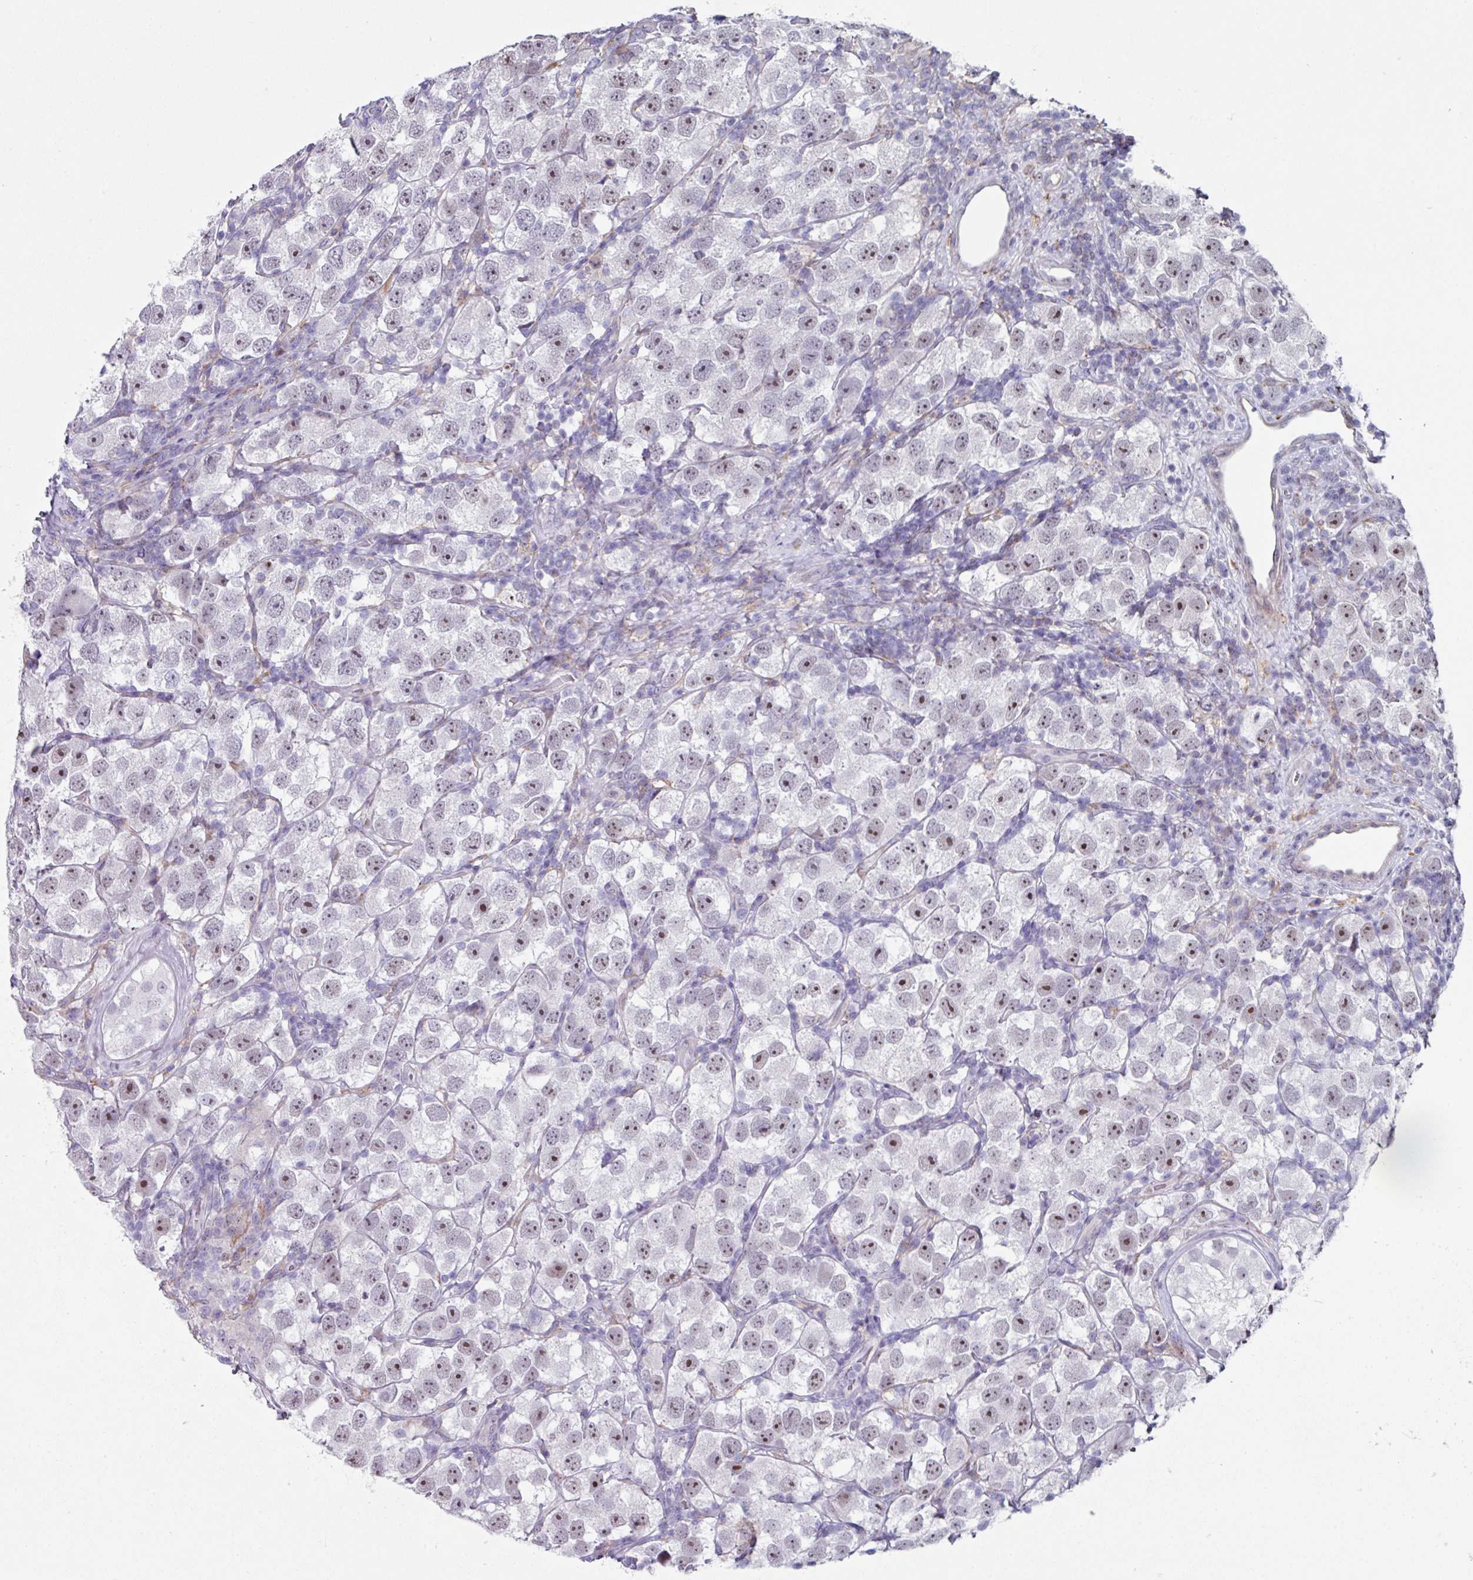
{"staining": {"intensity": "moderate", "quantity": "25%-75%", "location": "nuclear"}, "tissue": "testis cancer", "cell_type": "Tumor cells", "image_type": "cancer", "snomed": [{"axis": "morphology", "description": "Seminoma, NOS"}, {"axis": "topography", "description": "Testis"}], "caption": "Immunohistochemical staining of human testis cancer (seminoma) shows moderate nuclear protein positivity in approximately 25%-75% of tumor cells. (DAB (3,3'-diaminobenzidine) IHC, brown staining for protein, blue staining for nuclei).", "gene": "BMS1", "patient": {"sex": "male", "age": 26}}